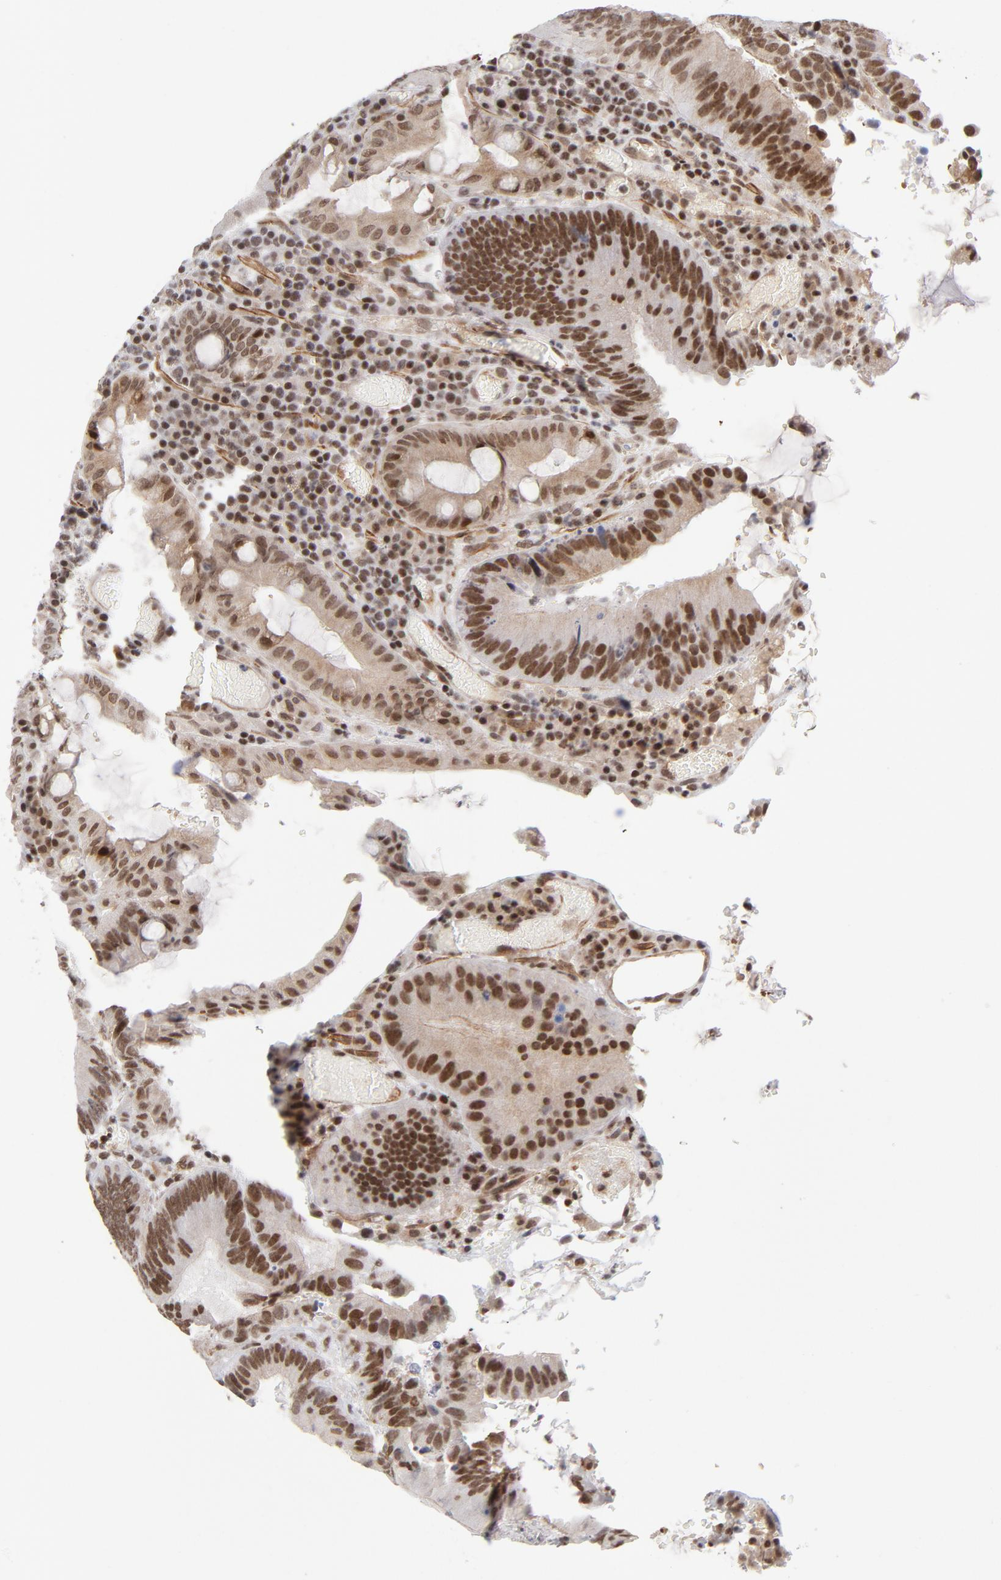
{"staining": {"intensity": "strong", "quantity": ">75%", "location": "cytoplasmic/membranous,nuclear"}, "tissue": "colorectal cancer", "cell_type": "Tumor cells", "image_type": "cancer", "snomed": [{"axis": "morphology", "description": "Normal tissue, NOS"}, {"axis": "morphology", "description": "Adenocarcinoma, NOS"}, {"axis": "topography", "description": "Colon"}], "caption": "IHC of human colorectal cancer displays high levels of strong cytoplasmic/membranous and nuclear expression in about >75% of tumor cells. The protein of interest is shown in brown color, while the nuclei are stained blue.", "gene": "CTCF", "patient": {"sex": "female", "age": 78}}